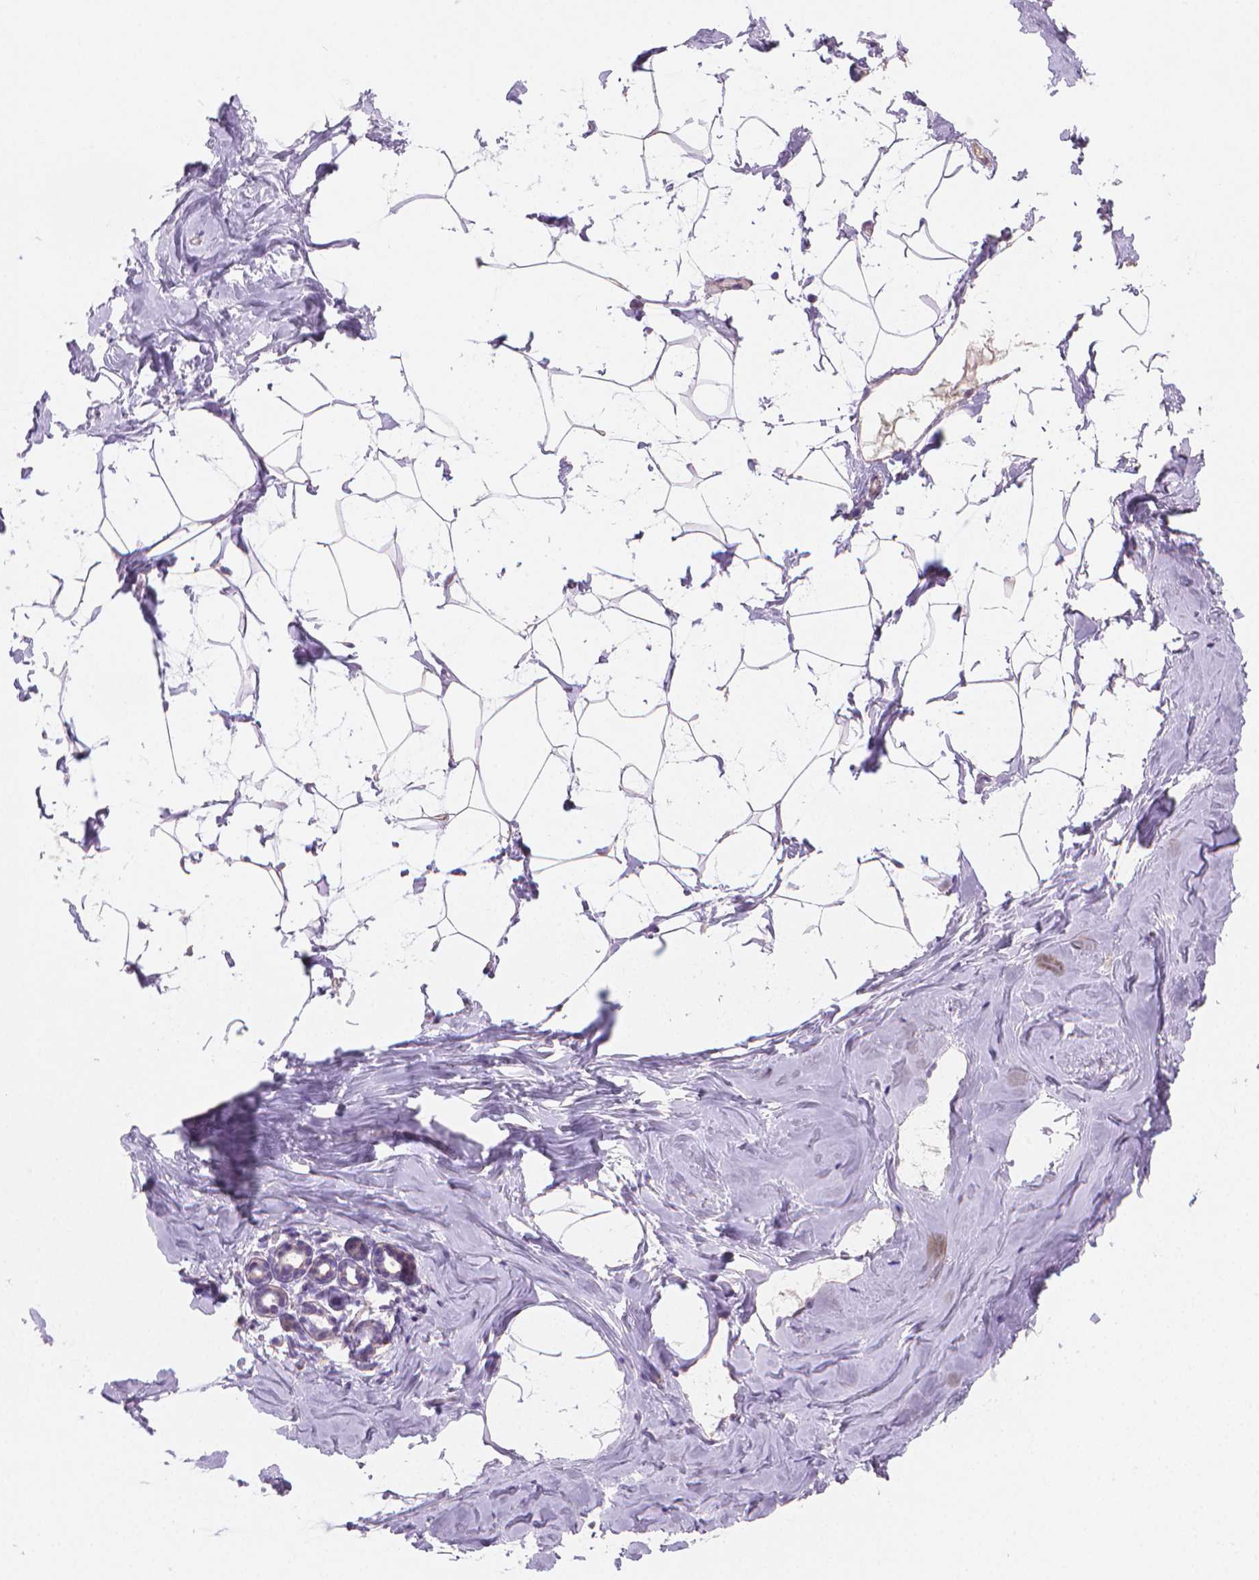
{"staining": {"intensity": "negative", "quantity": "none", "location": "none"}, "tissue": "breast", "cell_type": "Adipocytes", "image_type": "normal", "snomed": [{"axis": "morphology", "description": "Normal tissue, NOS"}, {"axis": "topography", "description": "Breast"}], "caption": "Immunohistochemical staining of normal breast exhibits no significant staining in adipocytes.", "gene": "CLXN", "patient": {"sex": "female", "age": 32}}